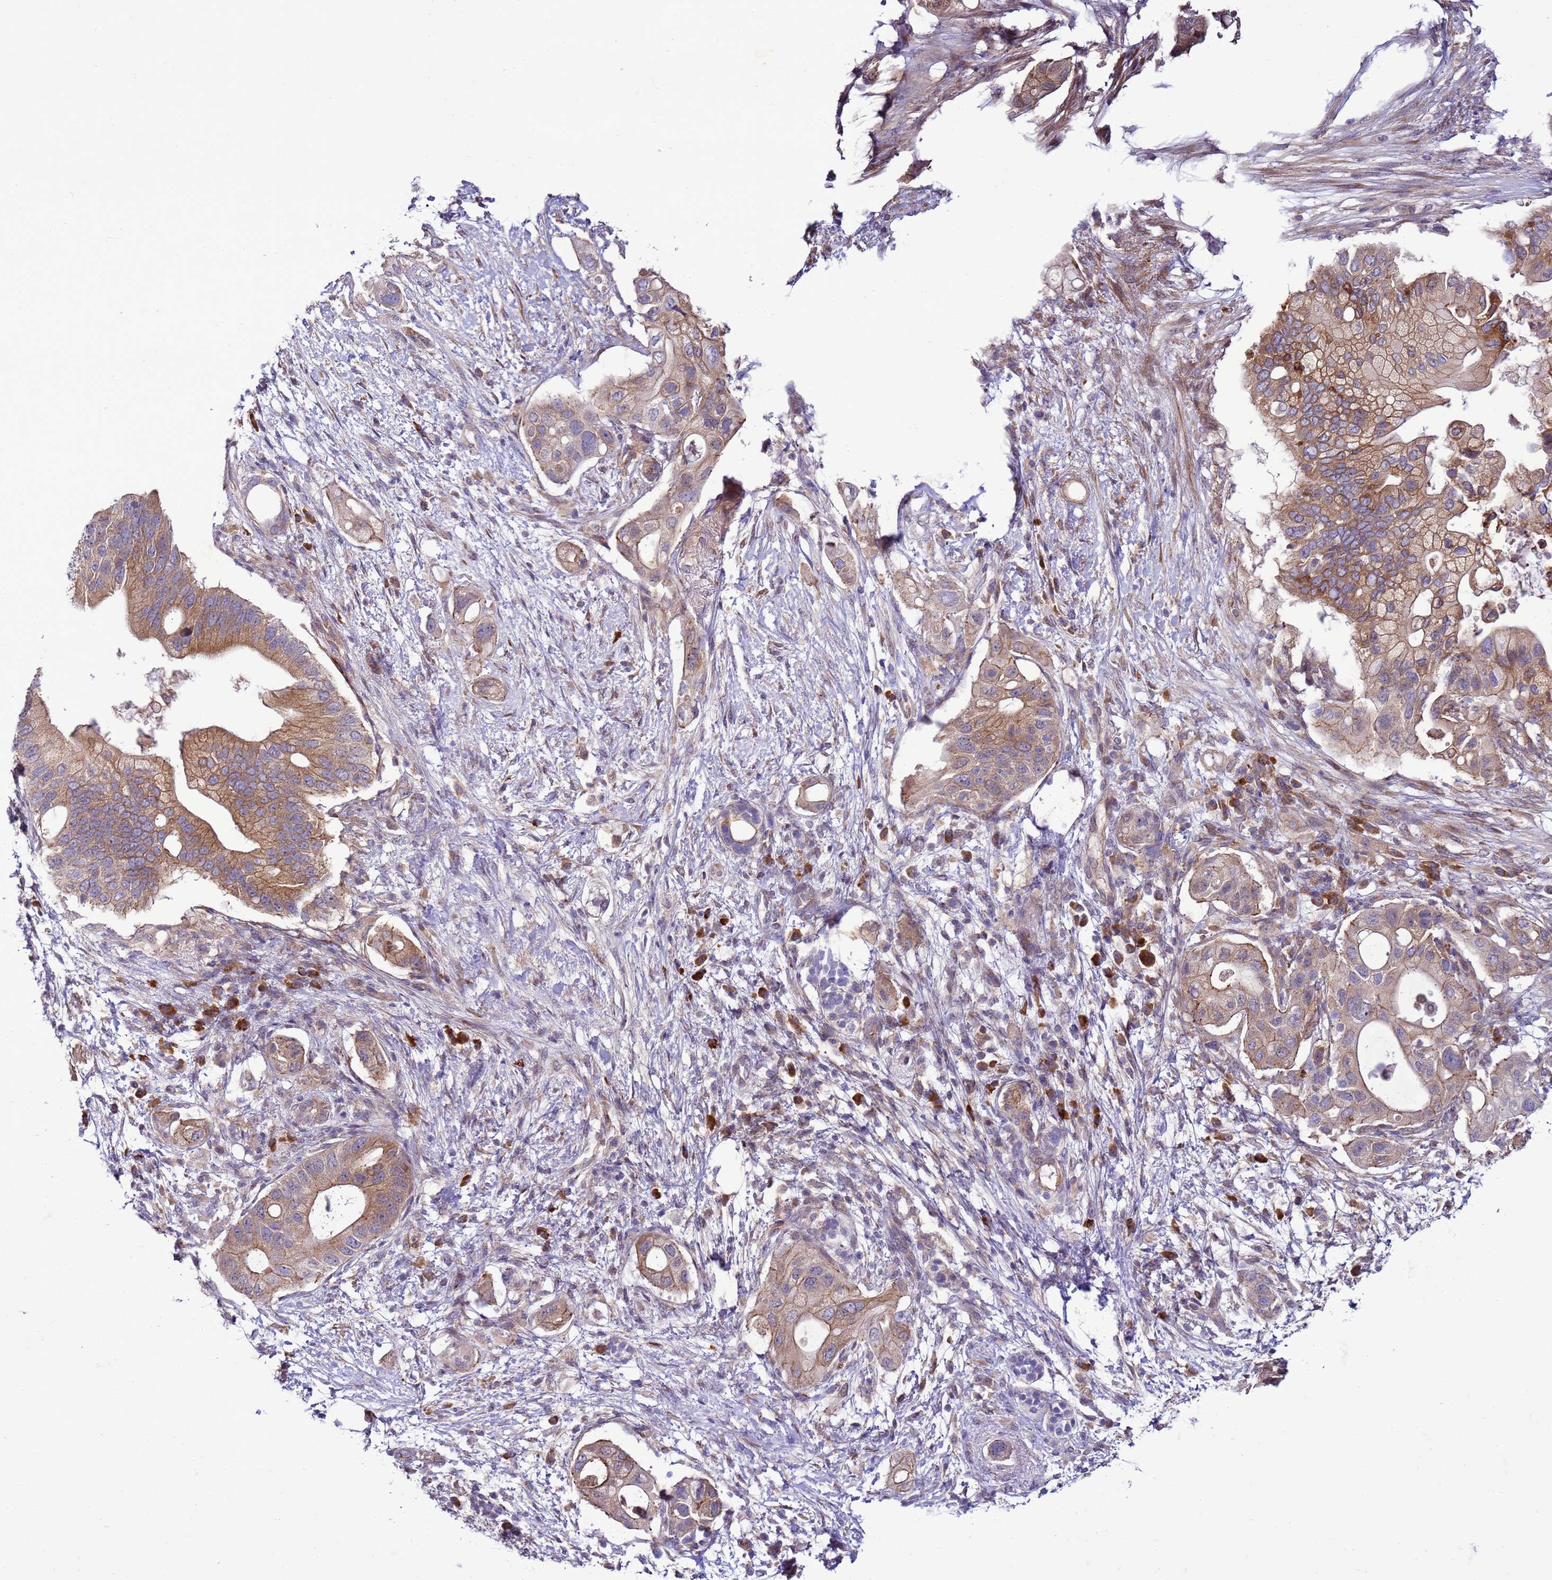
{"staining": {"intensity": "moderate", "quantity": "25%-75%", "location": "cytoplasmic/membranous"}, "tissue": "pancreatic cancer", "cell_type": "Tumor cells", "image_type": "cancer", "snomed": [{"axis": "morphology", "description": "Adenocarcinoma, NOS"}, {"axis": "topography", "description": "Pancreas"}], "caption": "Human adenocarcinoma (pancreatic) stained for a protein (brown) demonstrates moderate cytoplasmic/membranous positive staining in about 25%-75% of tumor cells.", "gene": "GEN1", "patient": {"sex": "female", "age": 72}}